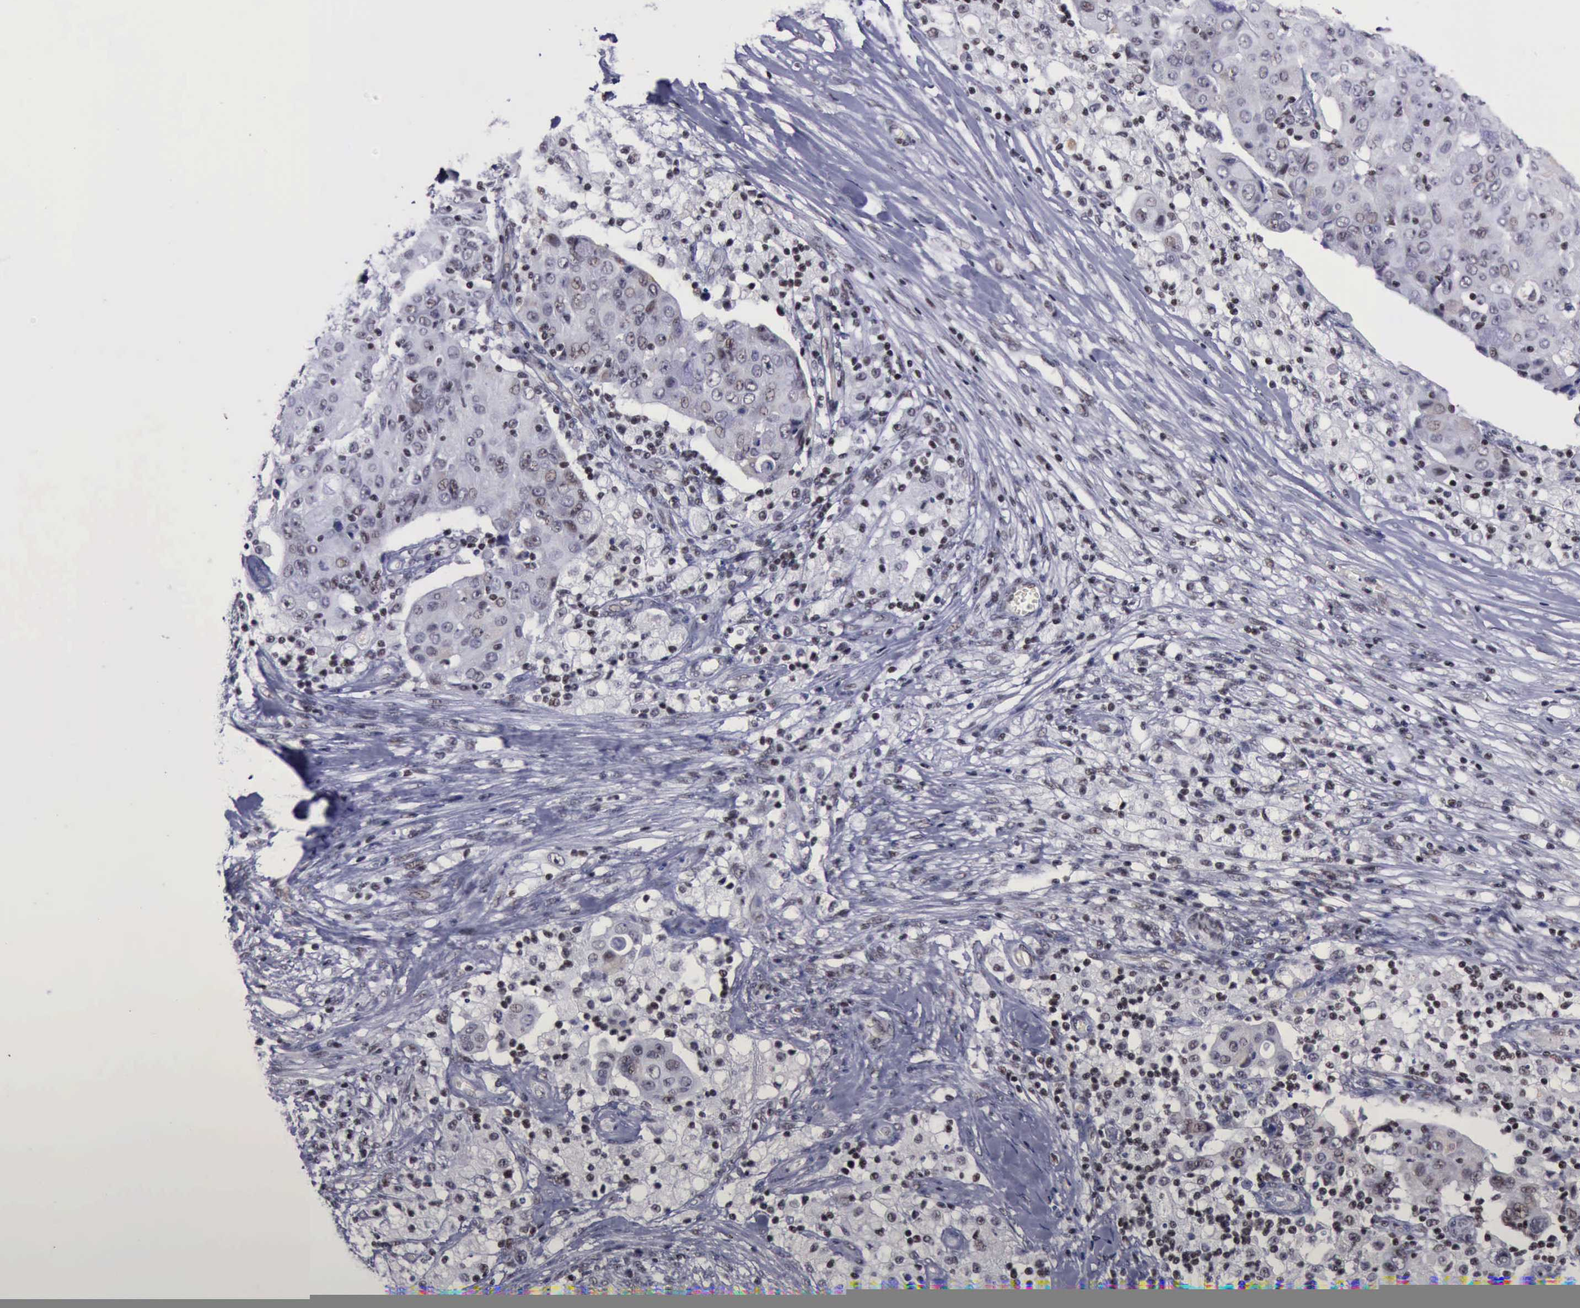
{"staining": {"intensity": "weak", "quantity": "25%-75%", "location": "nuclear"}, "tissue": "ovarian cancer", "cell_type": "Tumor cells", "image_type": "cancer", "snomed": [{"axis": "morphology", "description": "Carcinoma, endometroid"}, {"axis": "topography", "description": "Ovary"}], "caption": "Immunohistochemistry (IHC) photomicrograph of endometroid carcinoma (ovarian) stained for a protein (brown), which displays low levels of weak nuclear staining in approximately 25%-75% of tumor cells.", "gene": "YY1", "patient": {"sex": "female", "age": 42}}